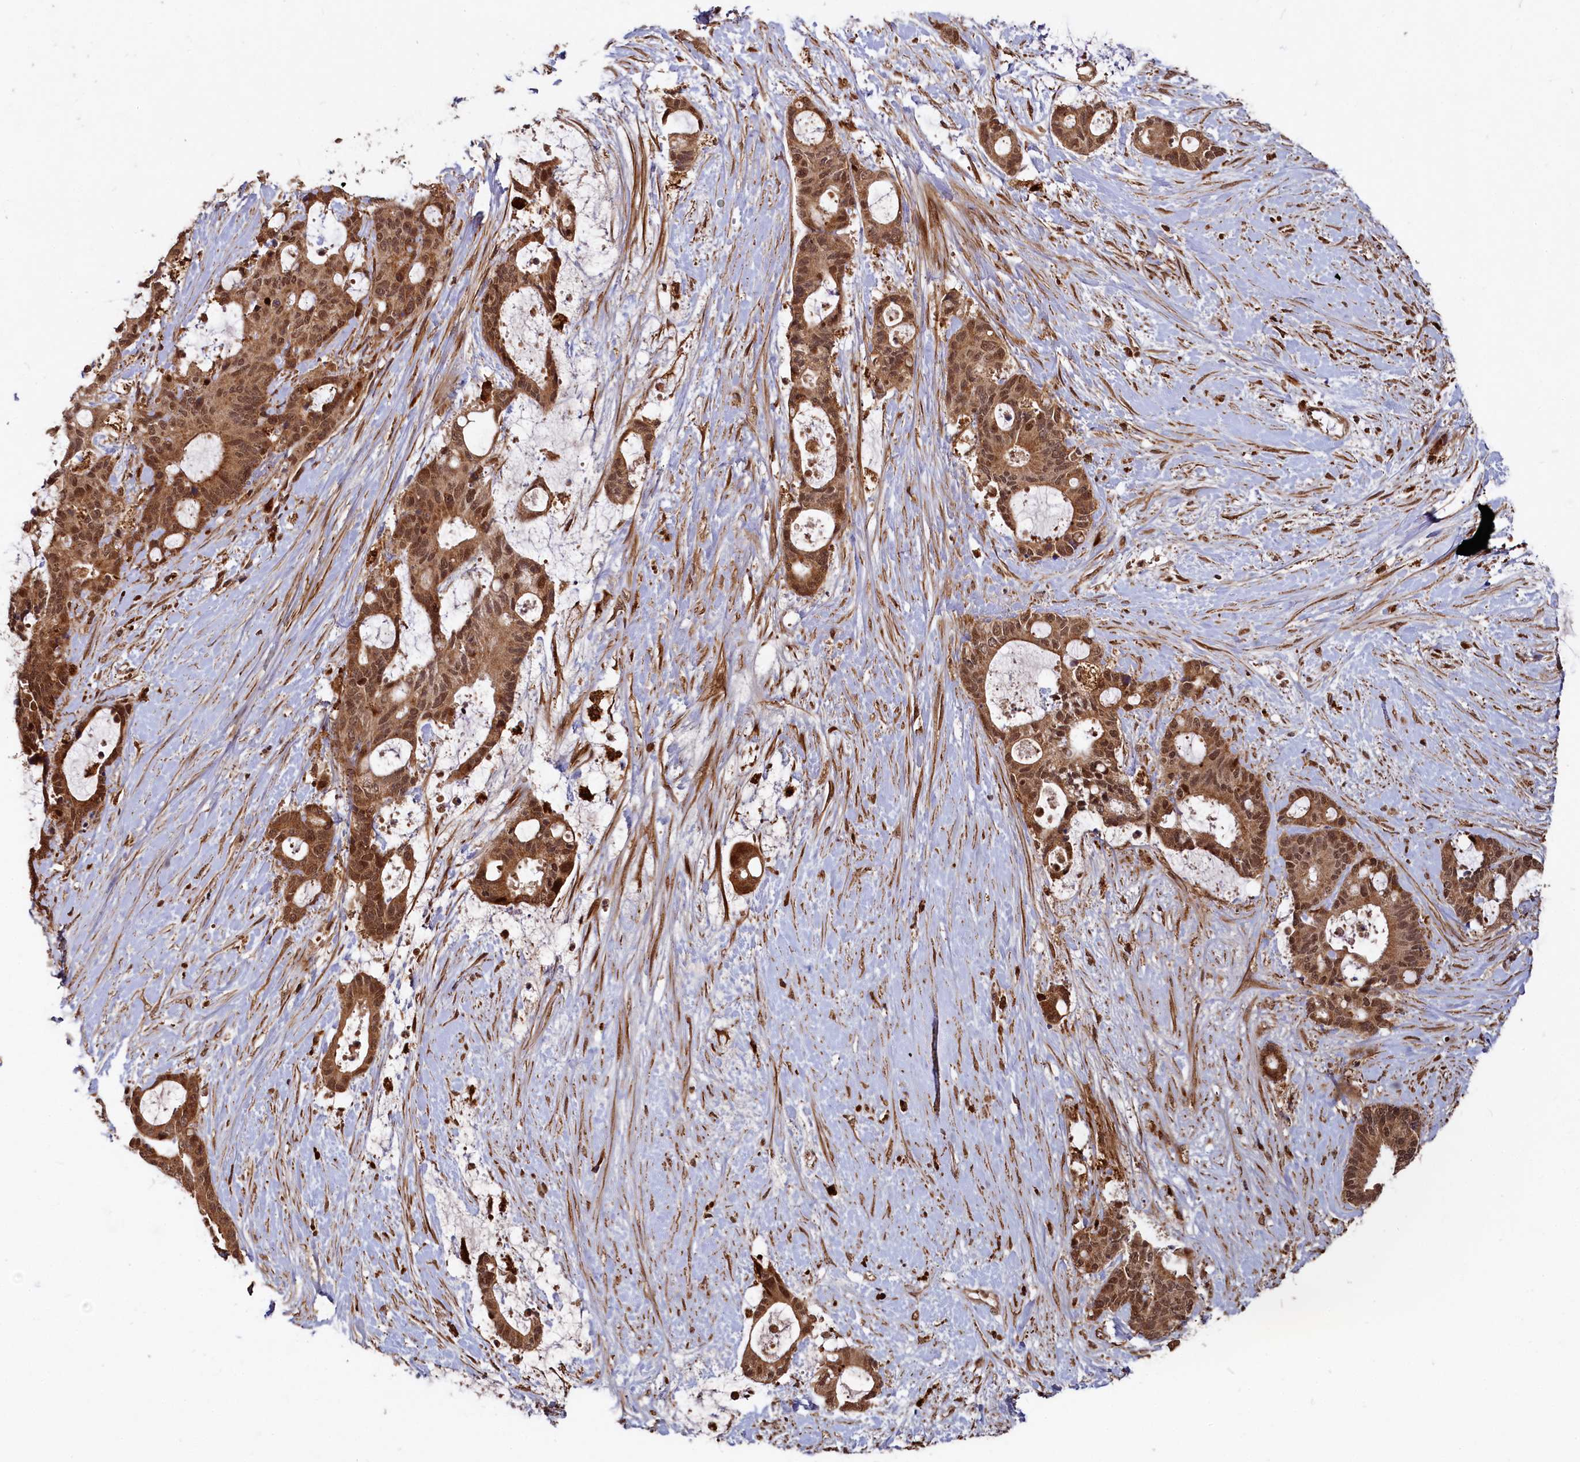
{"staining": {"intensity": "moderate", "quantity": ">75%", "location": "cytoplasmic/membranous,nuclear"}, "tissue": "liver cancer", "cell_type": "Tumor cells", "image_type": "cancer", "snomed": [{"axis": "morphology", "description": "Normal tissue, NOS"}, {"axis": "morphology", "description": "Cholangiocarcinoma"}, {"axis": "topography", "description": "Liver"}, {"axis": "topography", "description": "Peripheral nerve tissue"}], "caption": "Liver cancer (cholangiocarcinoma) was stained to show a protein in brown. There is medium levels of moderate cytoplasmic/membranous and nuclear staining in about >75% of tumor cells.", "gene": "TRIM23", "patient": {"sex": "female", "age": 73}}